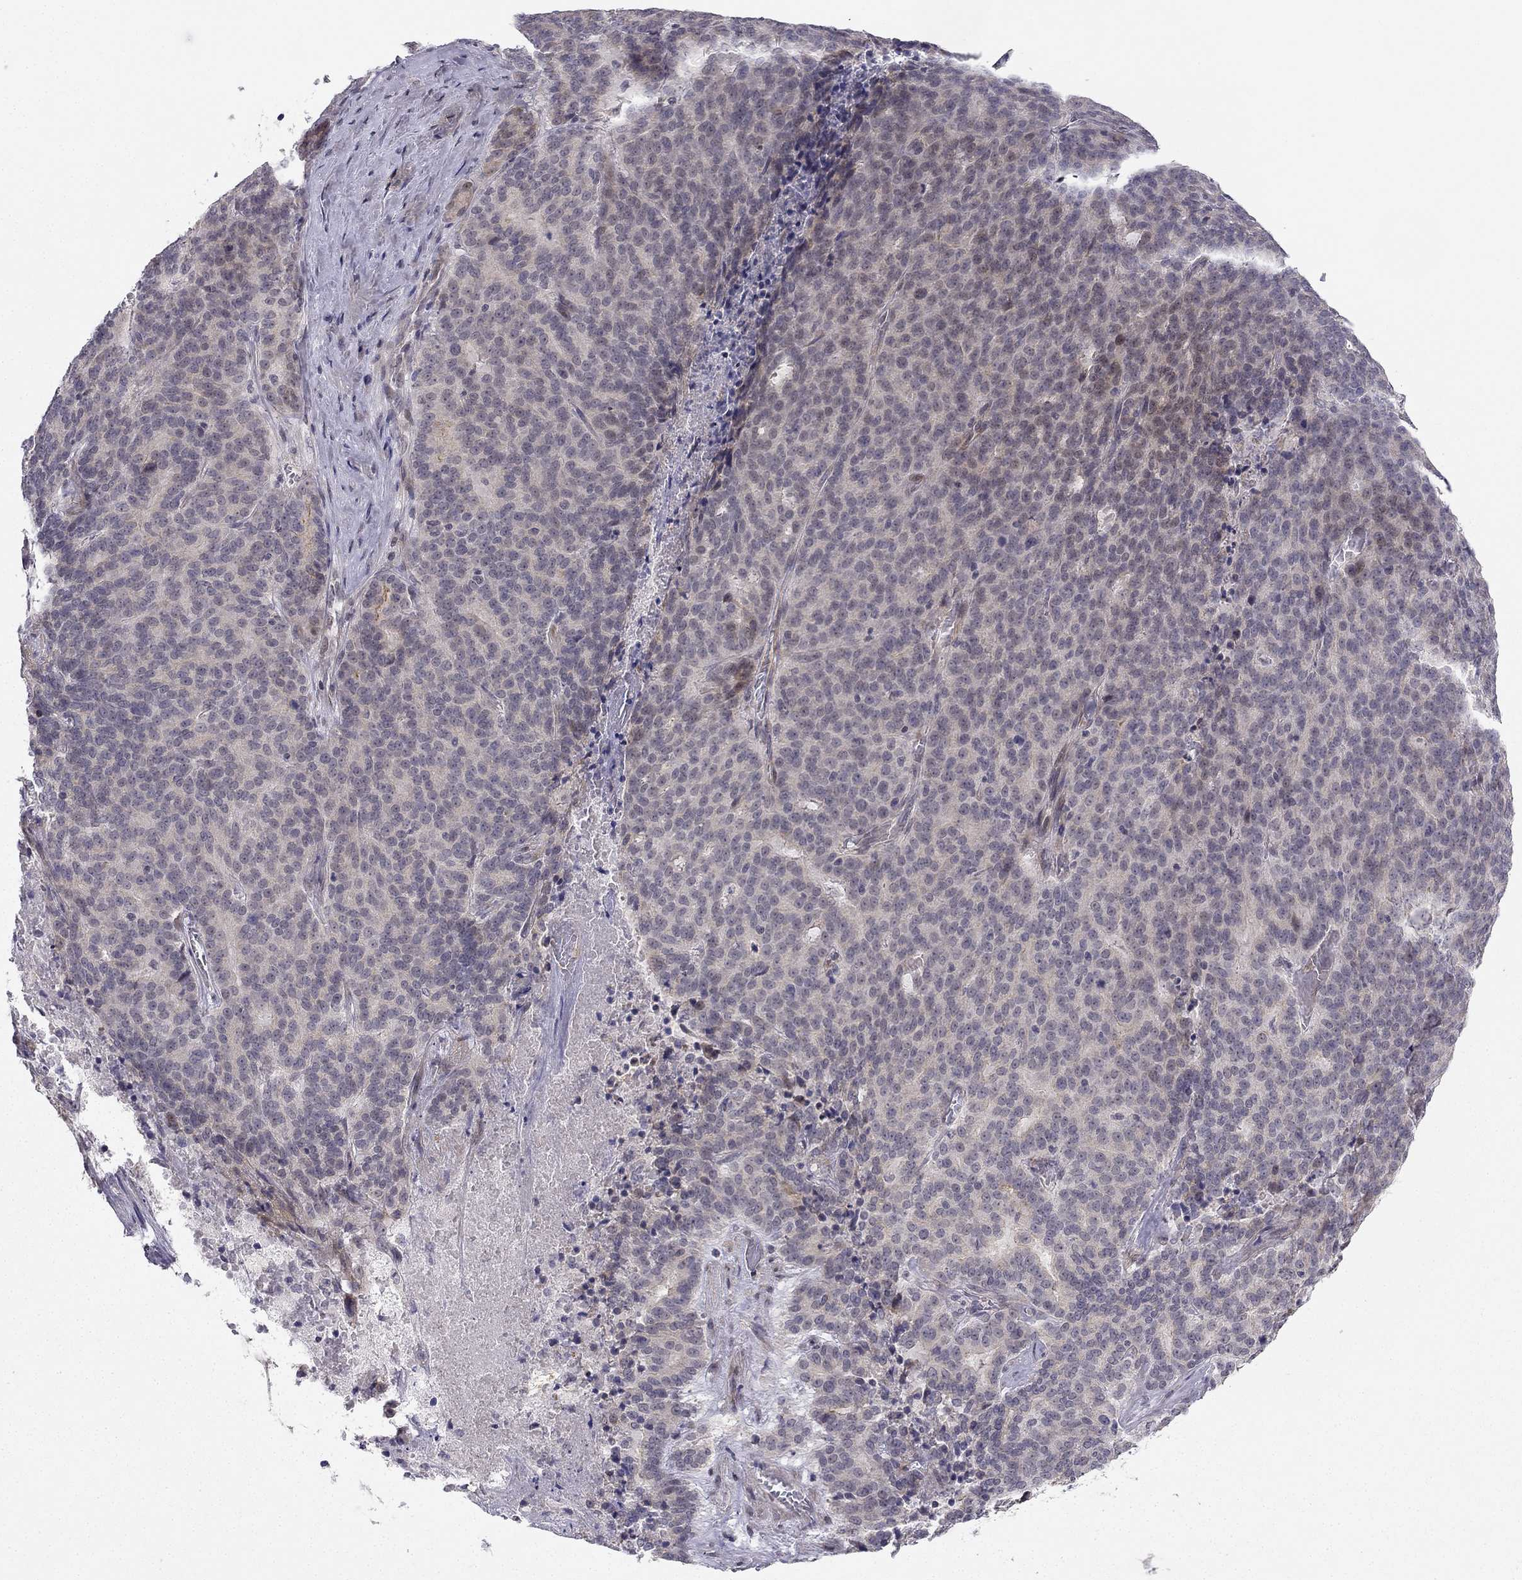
{"staining": {"intensity": "moderate", "quantity": "<25%", "location": "cytoplasmic/membranous"}, "tissue": "liver cancer", "cell_type": "Tumor cells", "image_type": "cancer", "snomed": [{"axis": "morphology", "description": "Cholangiocarcinoma"}, {"axis": "topography", "description": "Liver"}], "caption": "This histopathology image displays immunohistochemistry (IHC) staining of human liver cancer, with low moderate cytoplasmic/membranous positivity in about <25% of tumor cells.", "gene": "CHST8", "patient": {"sex": "female", "age": 47}}